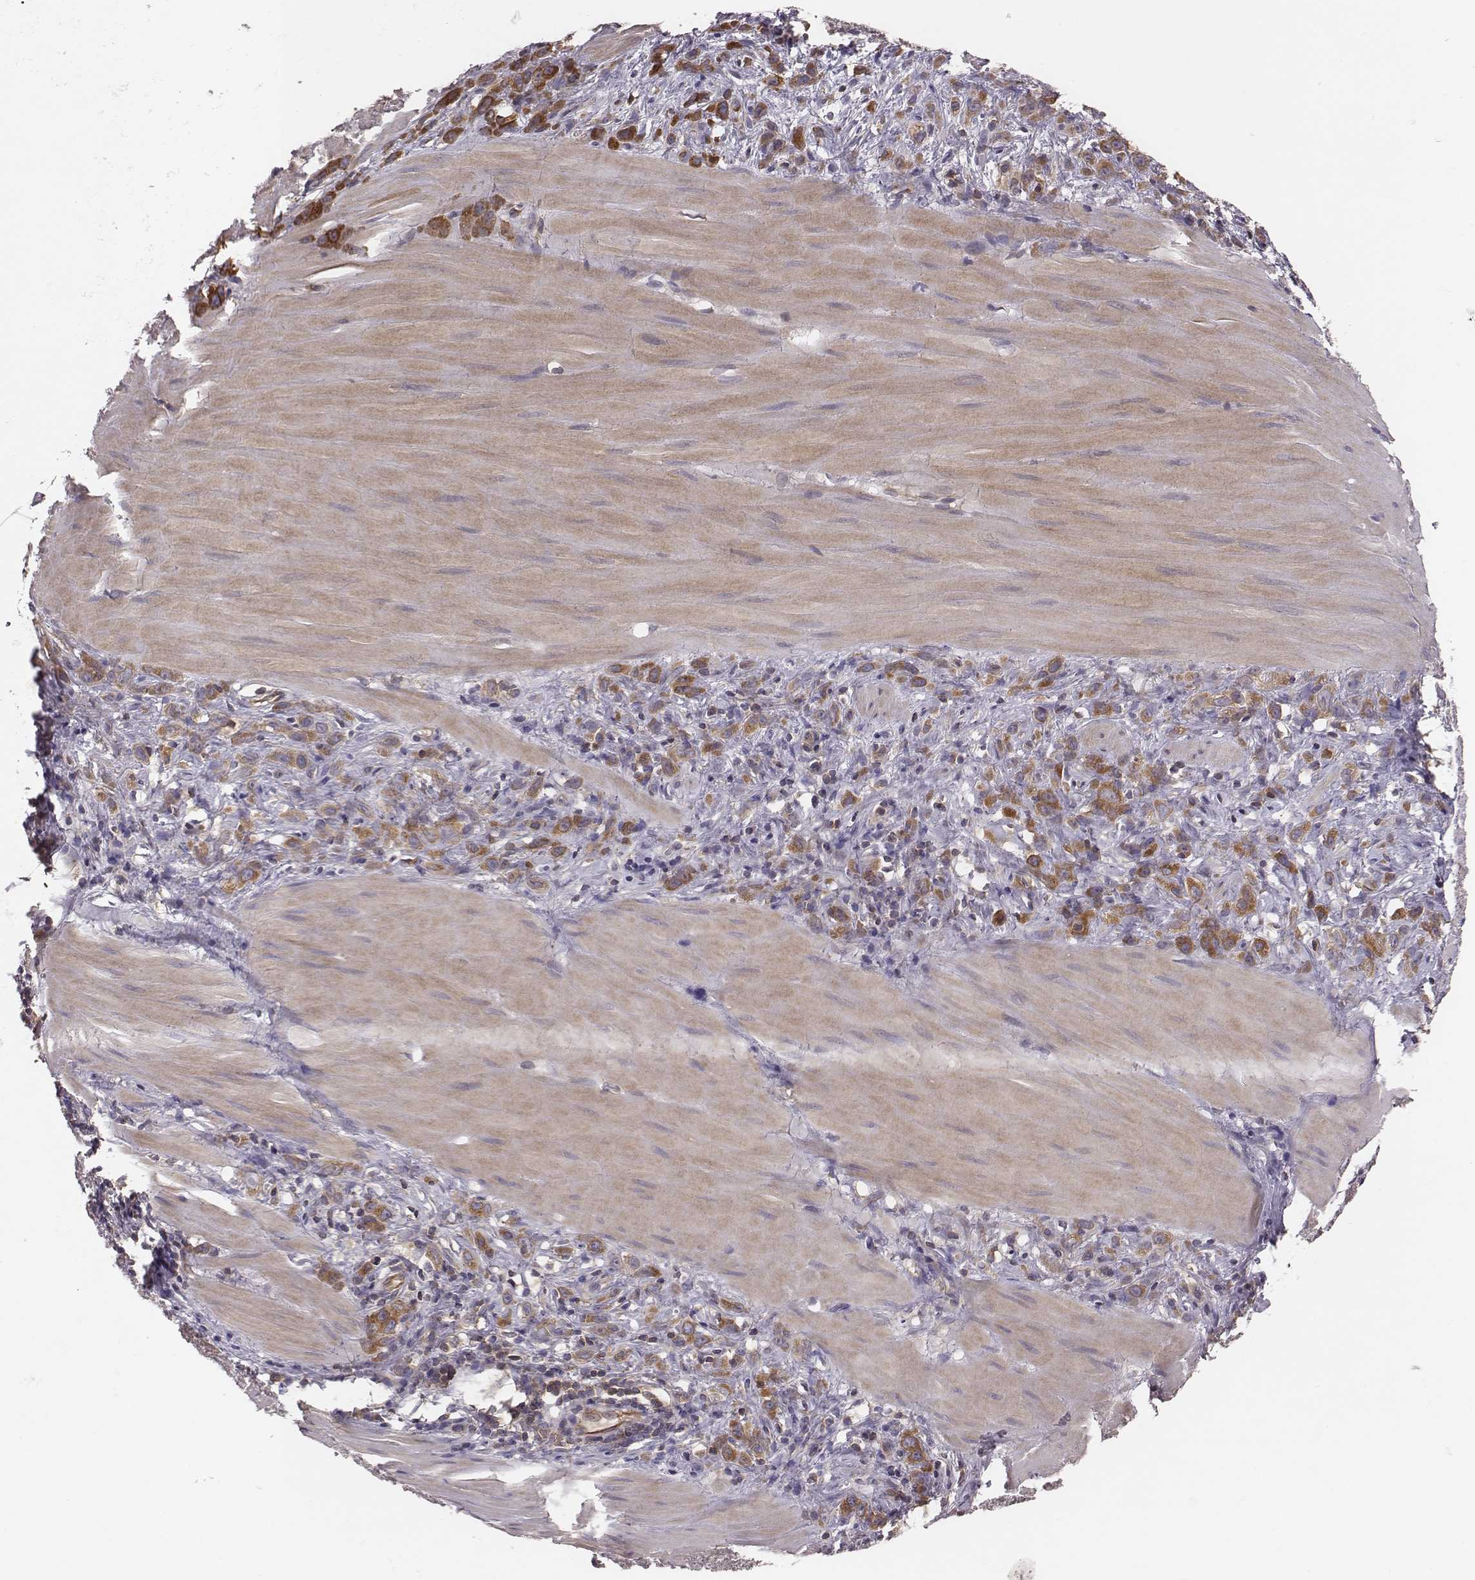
{"staining": {"intensity": "moderate", "quantity": ">75%", "location": "cytoplasmic/membranous"}, "tissue": "stomach cancer", "cell_type": "Tumor cells", "image_type": "cancer", "snomed": [{"axis": "morphology", "description": "Adenocarcinoma, NOS"}, {"axis": "topography", "description": "Stomach"}], "caption": "Human adenocarcinoma (stomach) stained with a brown dye demonstrates moderate cytoplasmic/membranous positive staining in about >75% of tumor cells.", "gene": "CAD", "patient": {"sex": "male", "age": 47}}